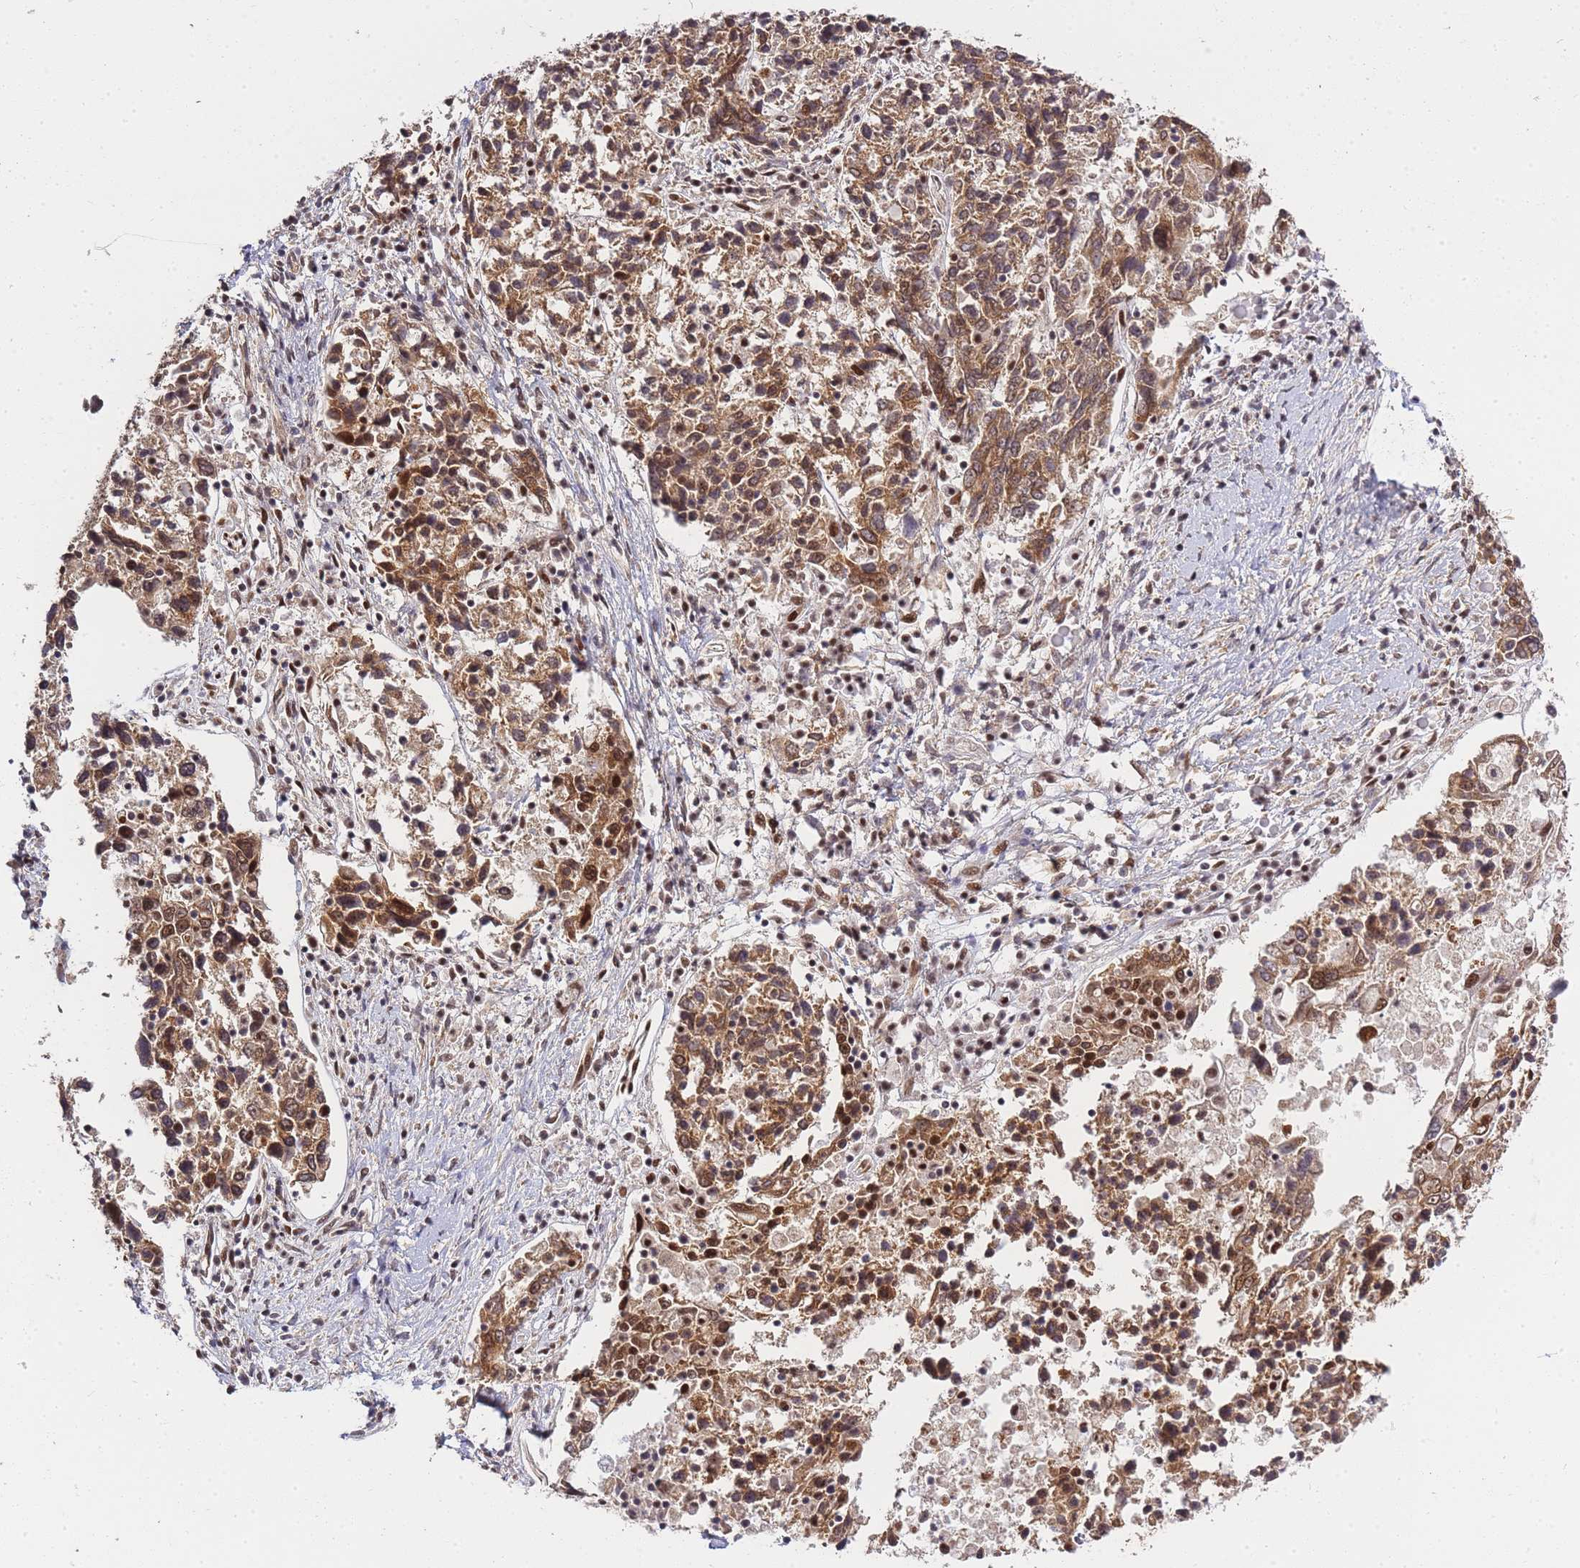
{"staining": {"intensity": "moderate", "quantity": ">75%", "location": "cytoplasmic/membranous,nuclear"}, "tissue": "ovarian cancer", "cell_type": "Tumor cells", "image_type": "cancer", "snomed": [{"axis": "morphology", "description": "Carcinoma, endometroid"}, {"axis": "topography", "description": "Ovary"}], "caption": "Protein expression analysis of human ovarian endometroid carcinoma reveals moderate cytoplasmic/membranous and nuclear positivity in about >75% of tumor cells. The staining was performed using DAB (3,3'-diaminobenzidine) to visualize the protein expression in brown, while the nuclei were stained in blue with hematoxylin (Magnification: 20x).", "gene": "PRKDC", "patient": {"sex": "female", "age": 62}}